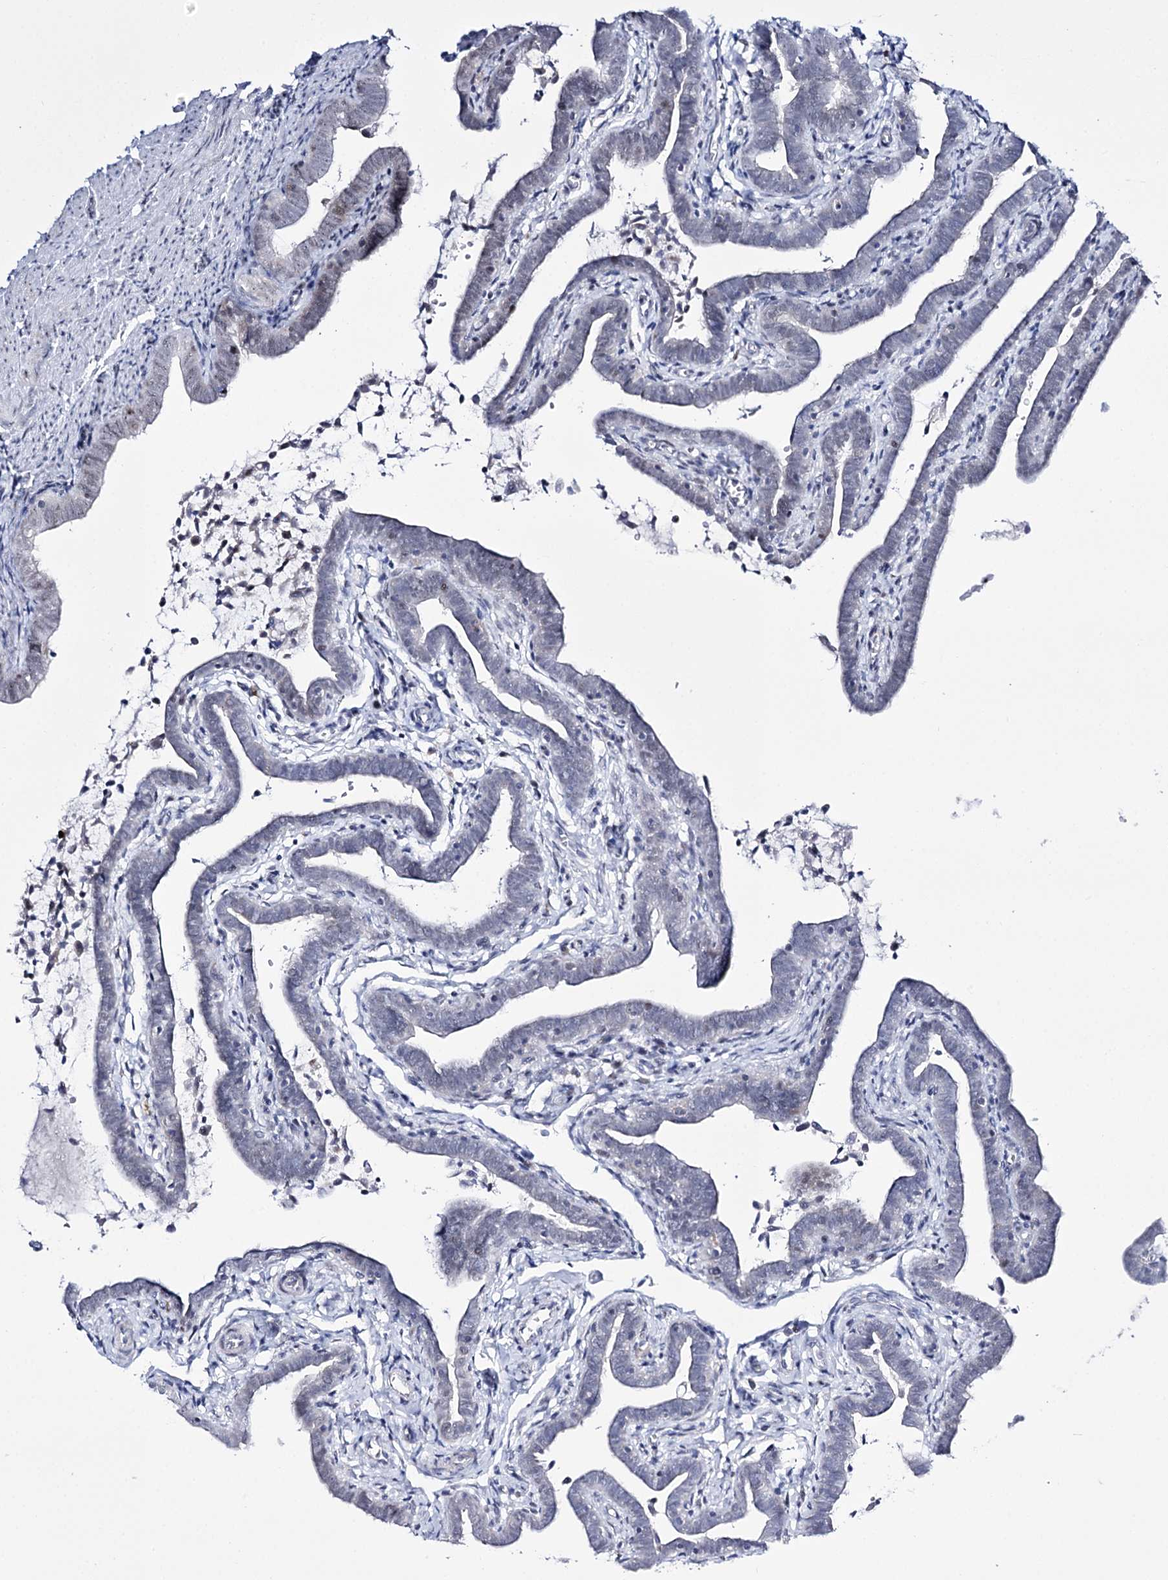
{"staining": {"intensity": "weak", "quantity": "25%-75%", "location": "nuclear"}, "tissue": "fallopian tube", "cell_type": "Glandular cells", "image_type": "normal", "snomed": [{"axis": "morphology", "description": "Normal tissue, NOS"}, {"axis": "topography", "description": "Fallopian tube"}], "caption": "This photomicrograph reveals immunohistochemistry staining of benign human fallopian tube, with low weak nuclear expression in about 25%-75% of glandular cells.", "gene": "RBM15B", "patient": {"sex": "female", "age": 36}}